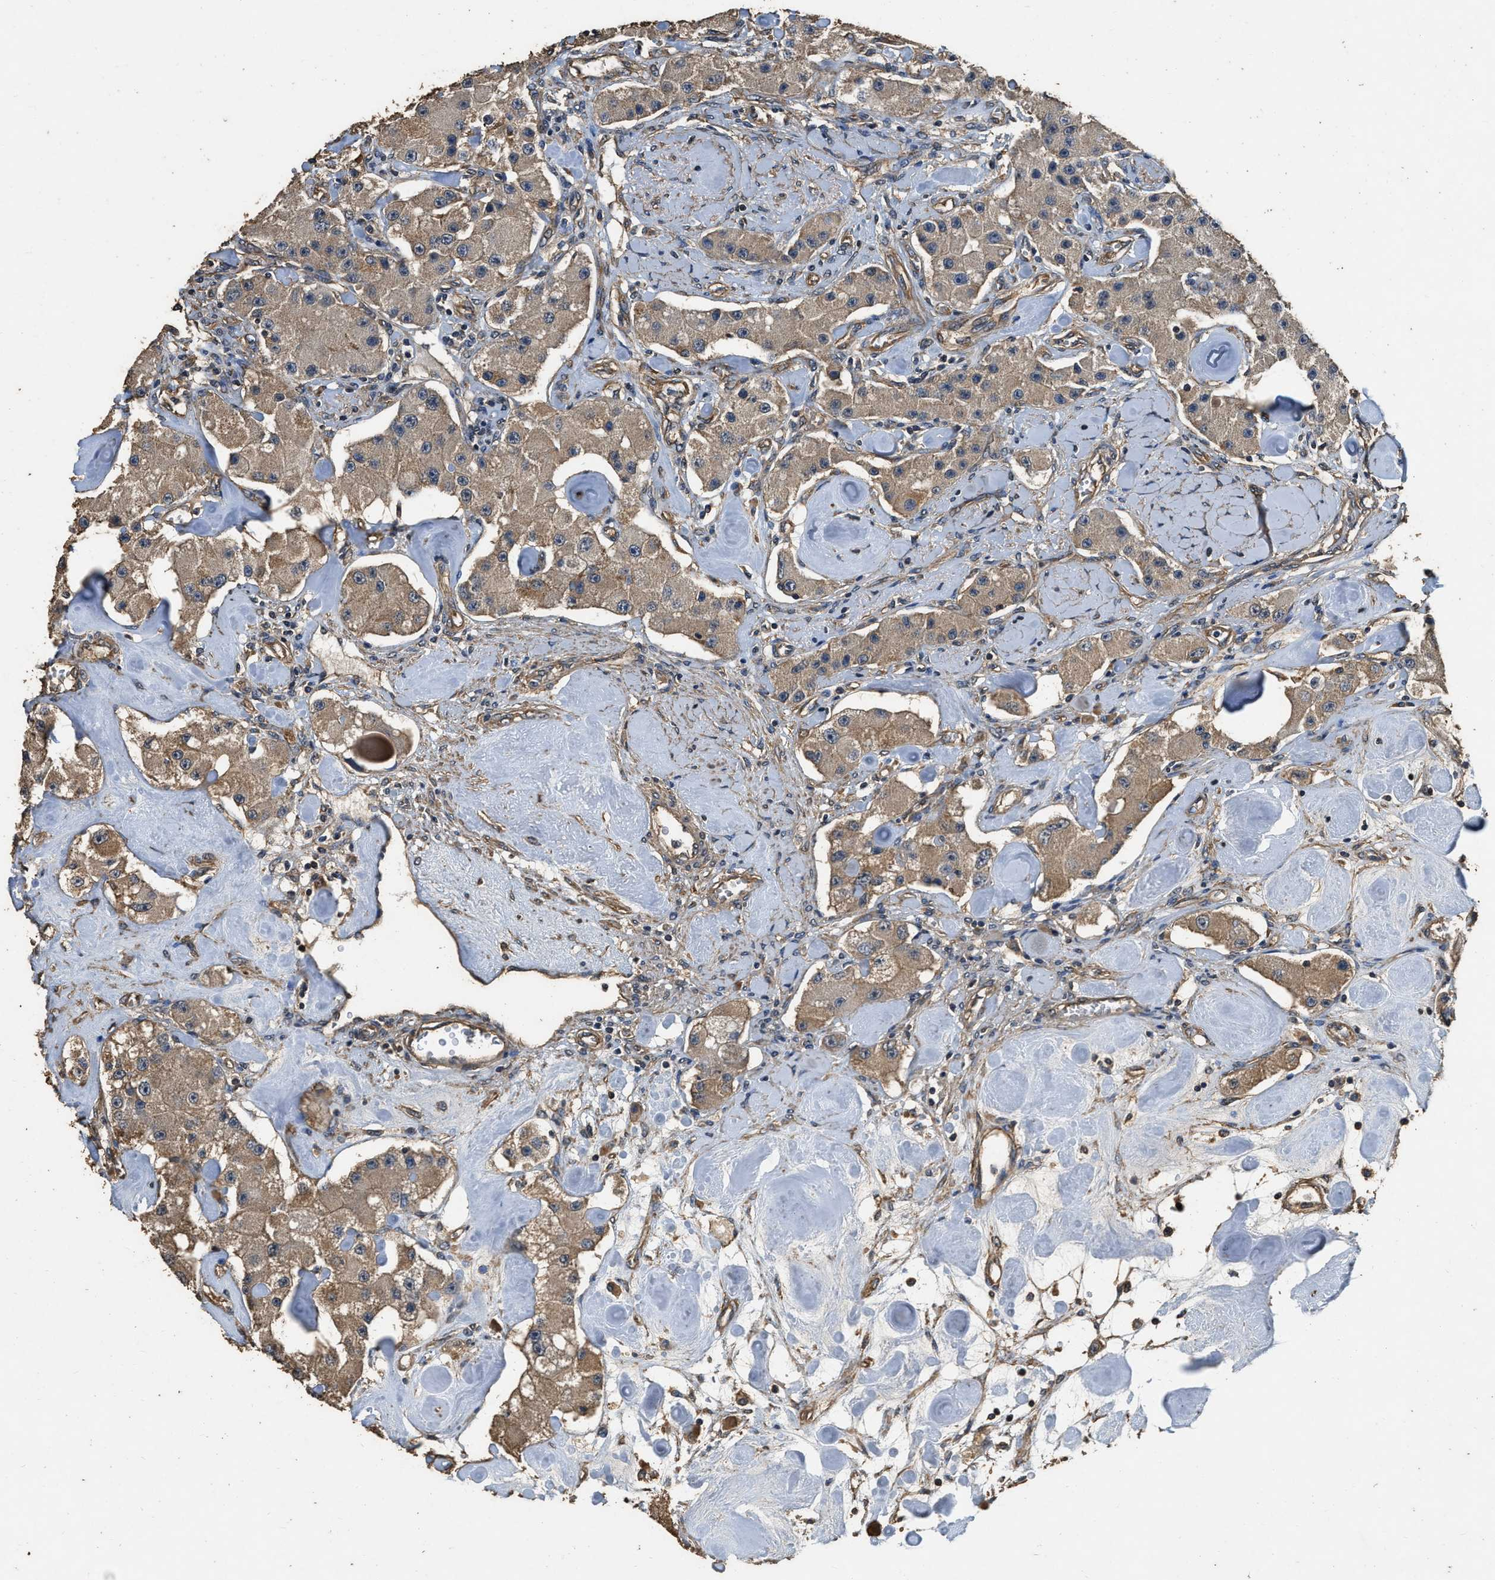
{"staining": {"intensity": "moderate", "quantity": ">75%", "location": "cytoplasmic/membranous"}, "tissue": "carcinoid", "cell_type": "Tumor cells", "image_type": "cancer", "snomed": [{"axis": "morphology", "description": "Carcinoid, malignant, NOS"}, {"axis": "topography", "description": "Pancreas"}], "caption": "Carcinoid stained with DAB IHC reveals medium levels of moderate cytoplasmic/membranous positivity in approximately >75% of tumor cells.", "gene": "MIB1", "patient": {"sex": "male", "age": 41}}